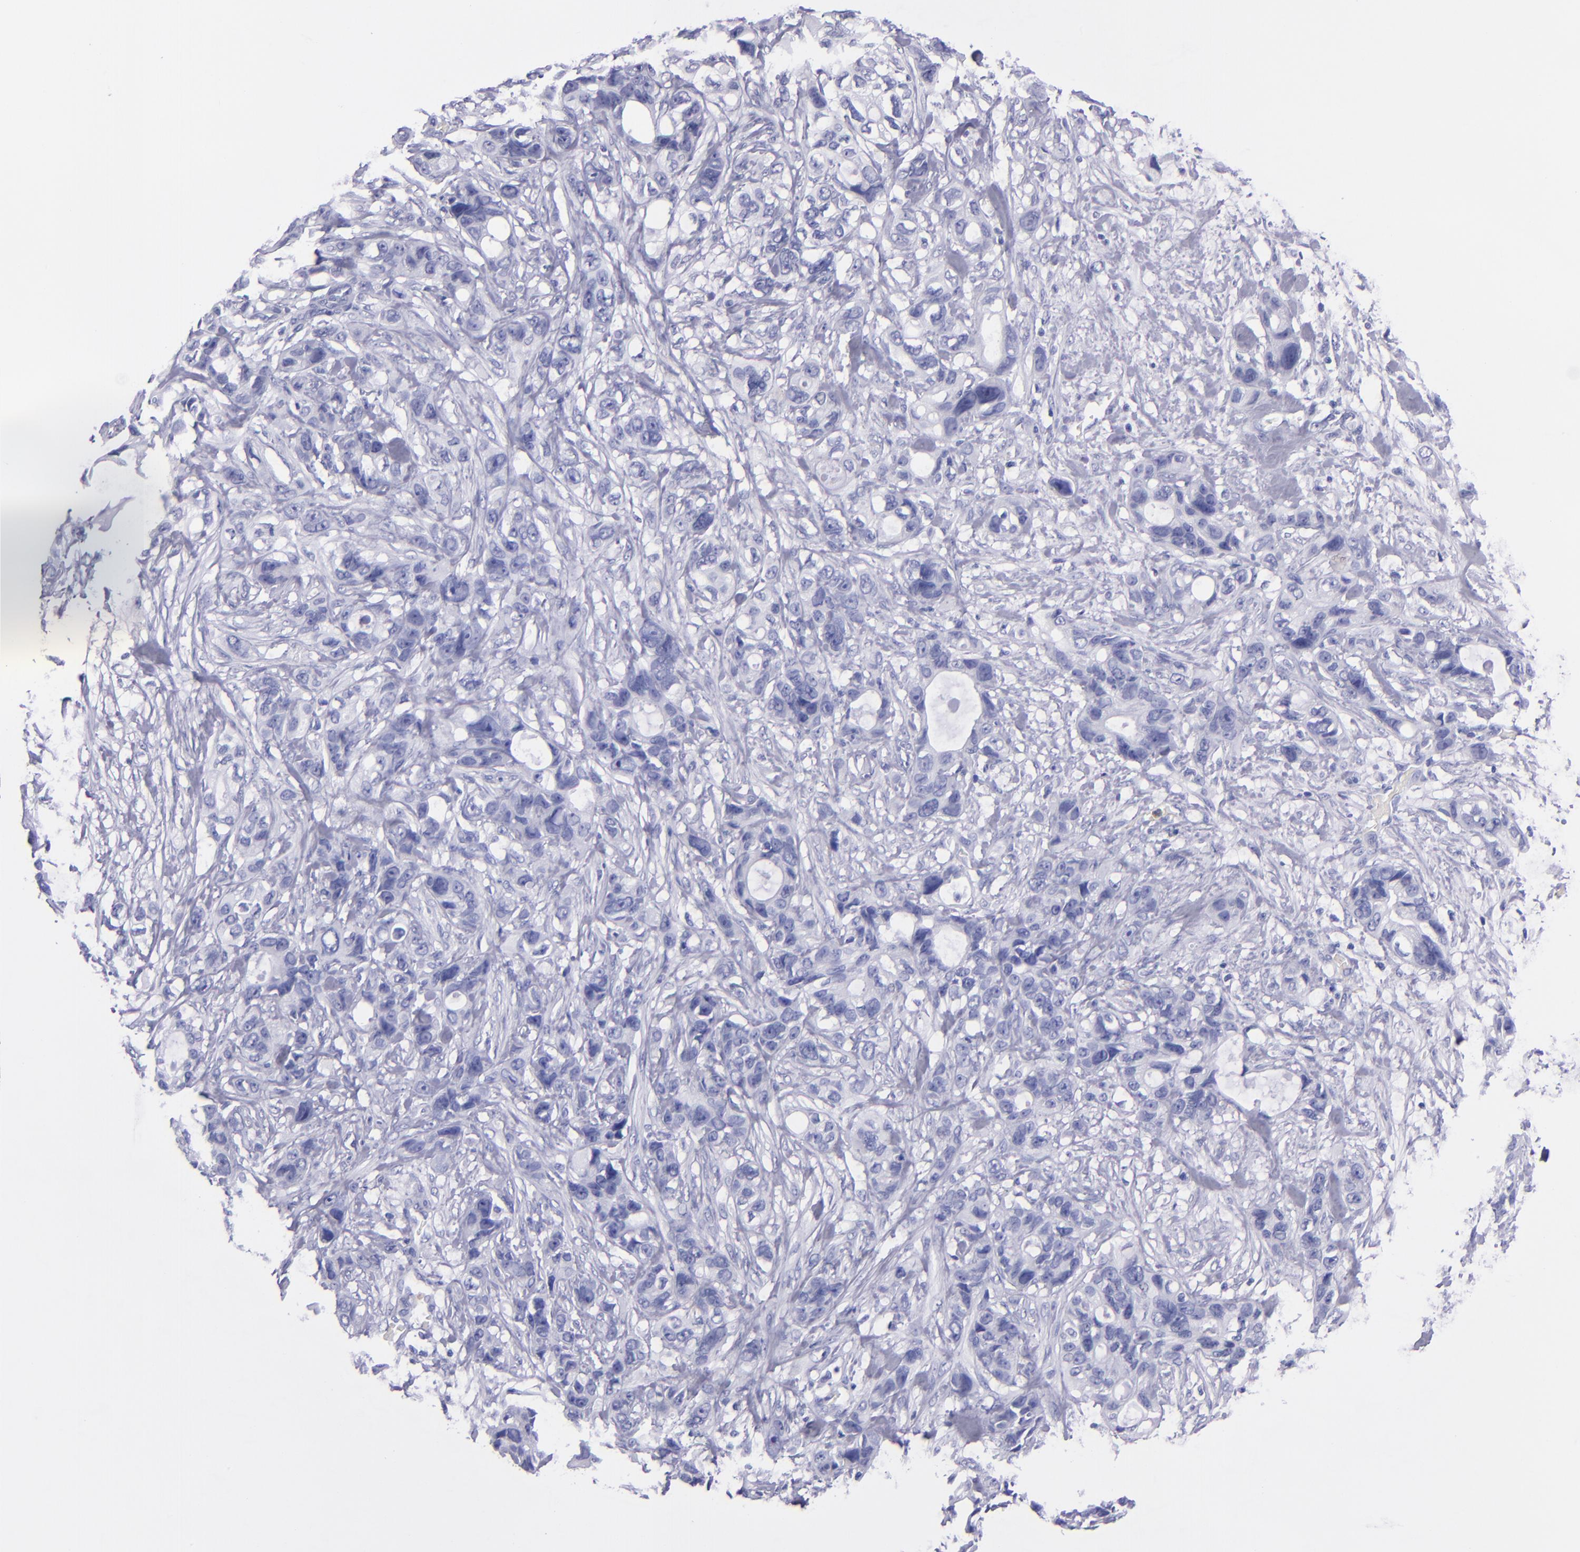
{"staining": {"intensity": "negative", "quantity": "none", "location": "none"}, "tissue": "stomach cancer", "cell_type": "Tumor cells", "image_type": "cancer", "snomed": [{"axis": "morphology", "description": "Adenocarcinoma, NOS"}, {"axis": "topography", "description": "Stomach, upper"}], "caption": "An immunohistochemistry micrograph of stomach cancer is shown. There is no staining in tumor cells of stomach cancer.", "gene": "CR1", "patient": {"sex": "male", "age": 47}}